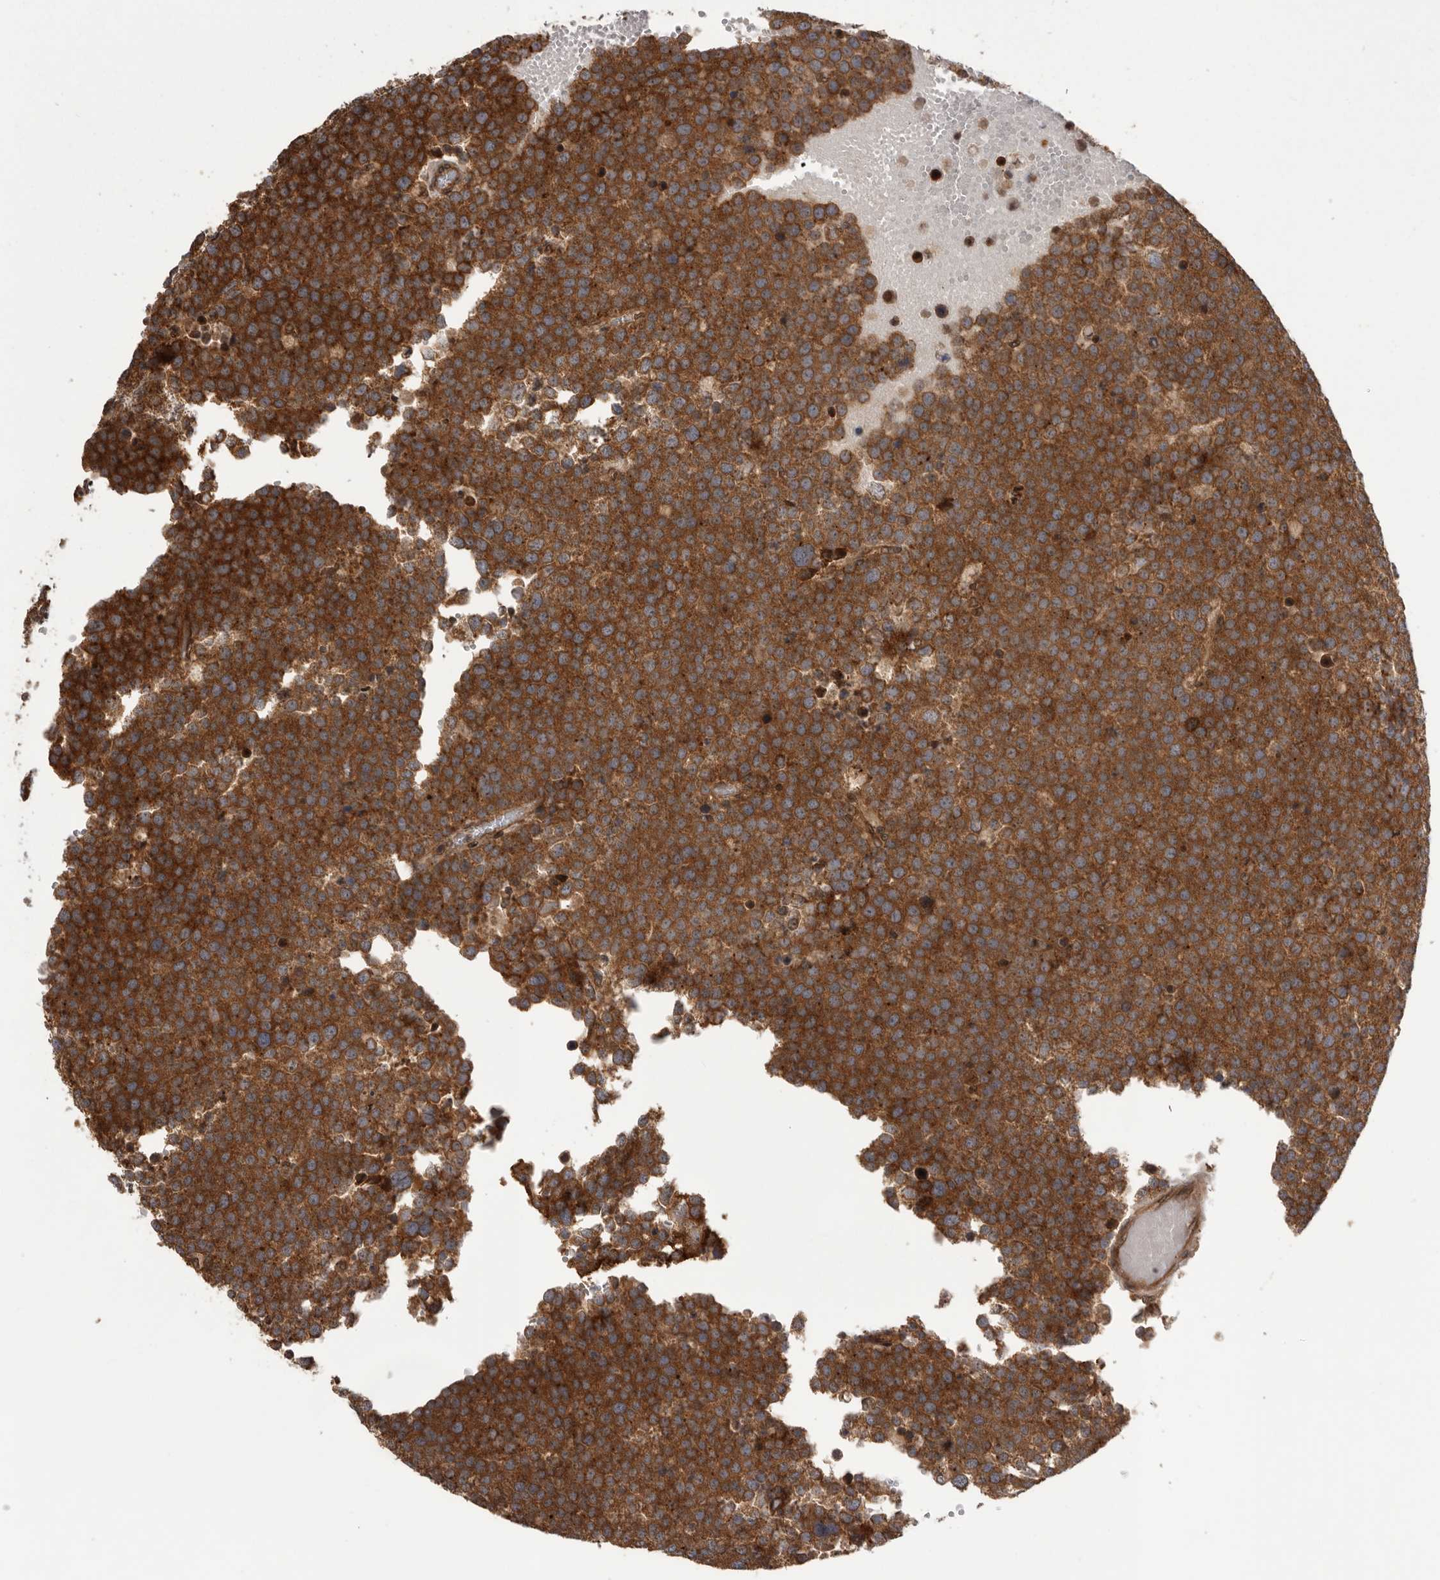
{"staining": {"intensity": "strong", "quantity": ">75%", "location": "cytoplasmic/membranous"}, "tissue": "testis cancer", "cell_type": "Tumor cells", "image_type": "cancer", "snomed": [{"axis": "morphology", "description": "Seminoma, NOS"}, {"axis": "topography", "description": "Testis"}], "caption": "Protein analysis of testis seminoma tissue displays strong cytoplasmic/membranous expression in about >75% of tumor cells.", "gene": "DHDDS", "patient": {"sex": "male", "age": 71}}